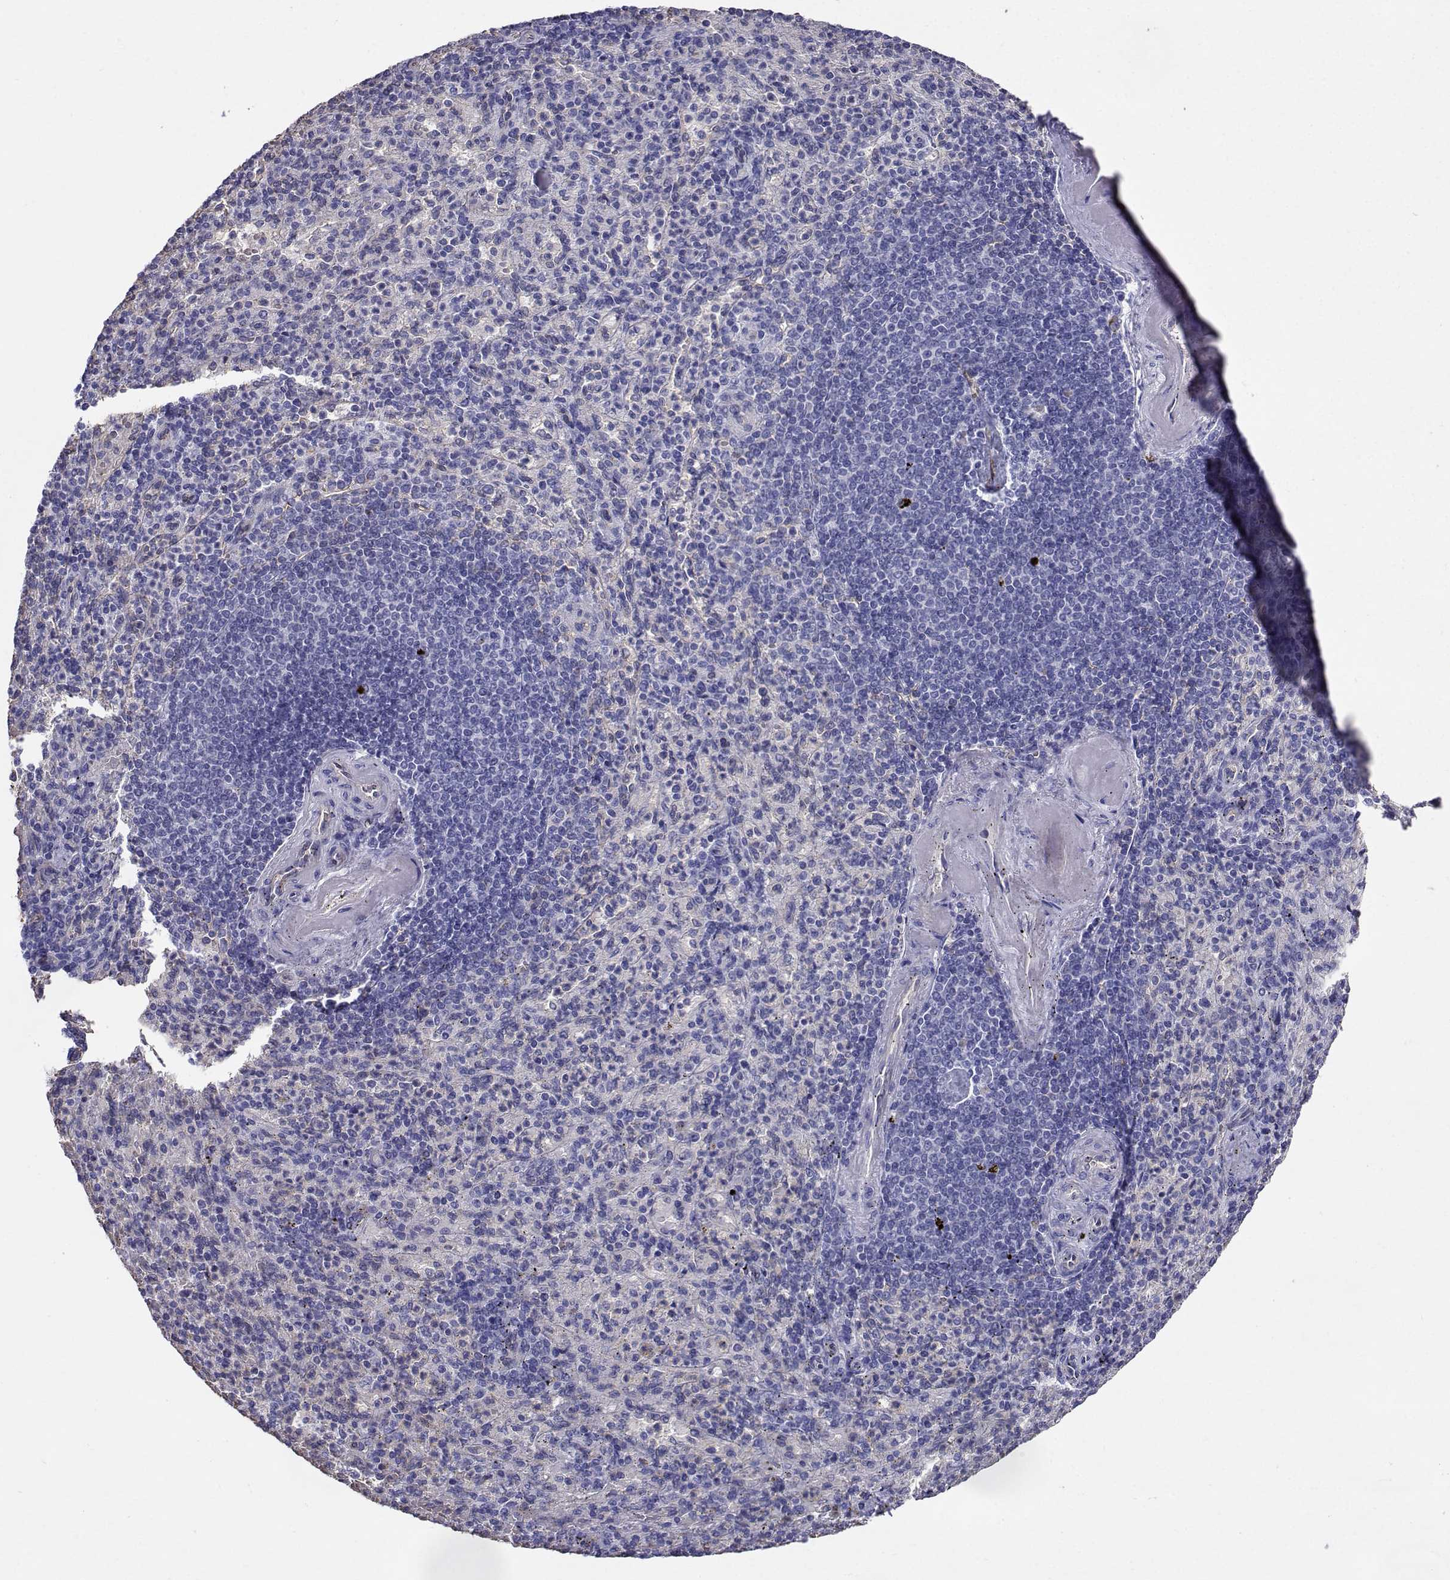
{"staining": {"intensity": "negative", "quantity": "none", "location": "none"}, "tissue": "spleen", "cell_type": "Cells in red pulp", "image_type": "normal", "snomed": [{"axis": "morphology", "description": "Normal tissue, NOS"}, {"axis": "topography", "description": "Spleen"}], "caption": "Cells in red pulp show no significant protein expression in unremarkable spleen. (Brightfield microscopy of DAB IHC at high magnification).", "gene": "CLUL1", "patient": {"sex": "female", "age": 74}}